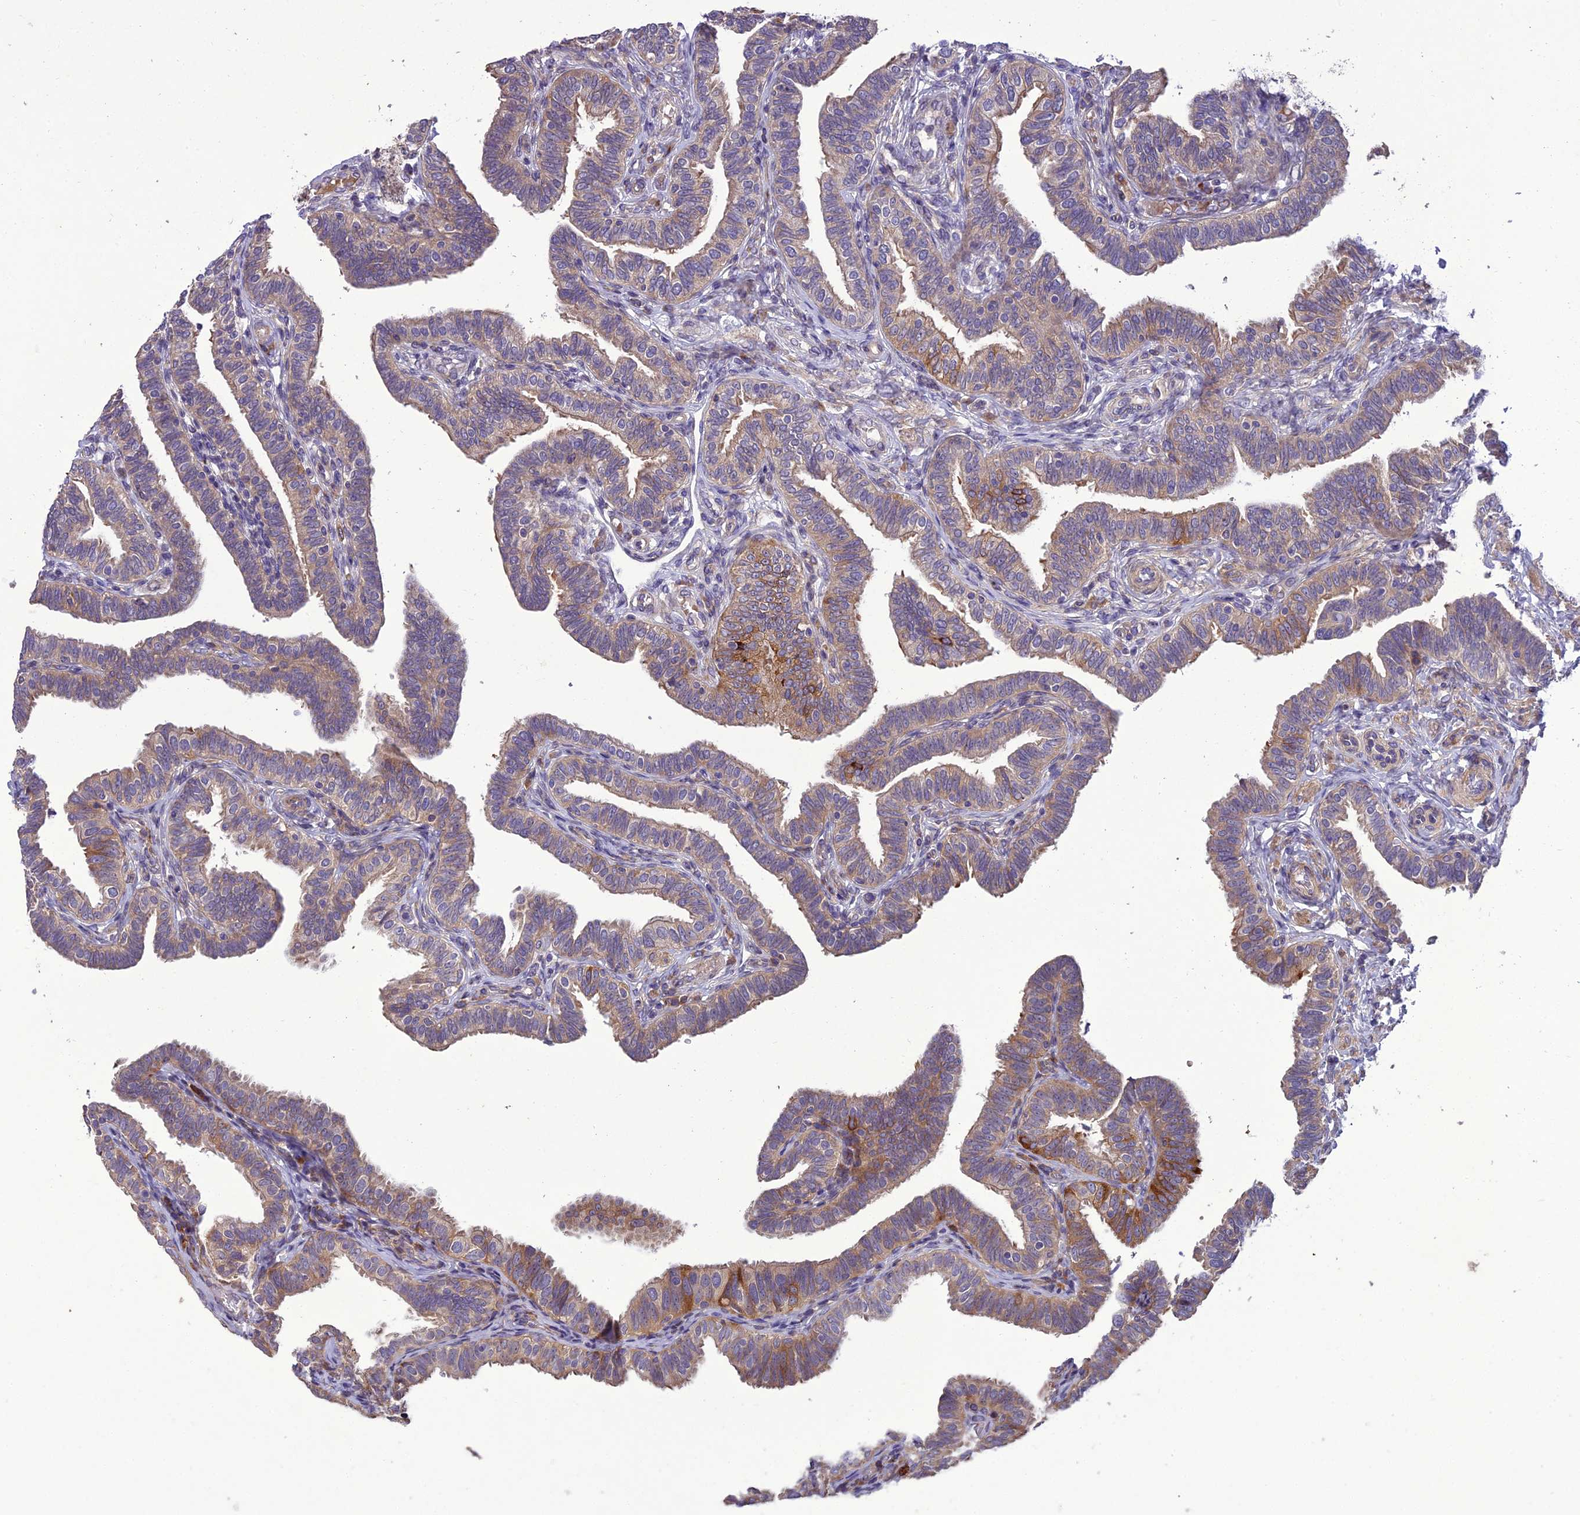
{"staining": {"intensity": "strong", "quantity": "25%-75%", "location": "cytoplasmic/membranous"}, "tissue": "fallopian tube", "cell_type": "Glandular cells", "image_type": "normal", "snomed": [{"axis": "morphology", "description": "Normal tissue, NOS"}, {"axis": "topography", "description": "Fallopian tube"}], "caption": "A brown stain labels strong cytoplasmic/membranous staining of a protein in glandular cells of benign fallopian tube. (DAB (3,3'-diaminobenzidine) = brown stain, brightfield microscopy at high magnification).", "gene": "CENPL", "patient": {"sex": "female", "age": 39}}